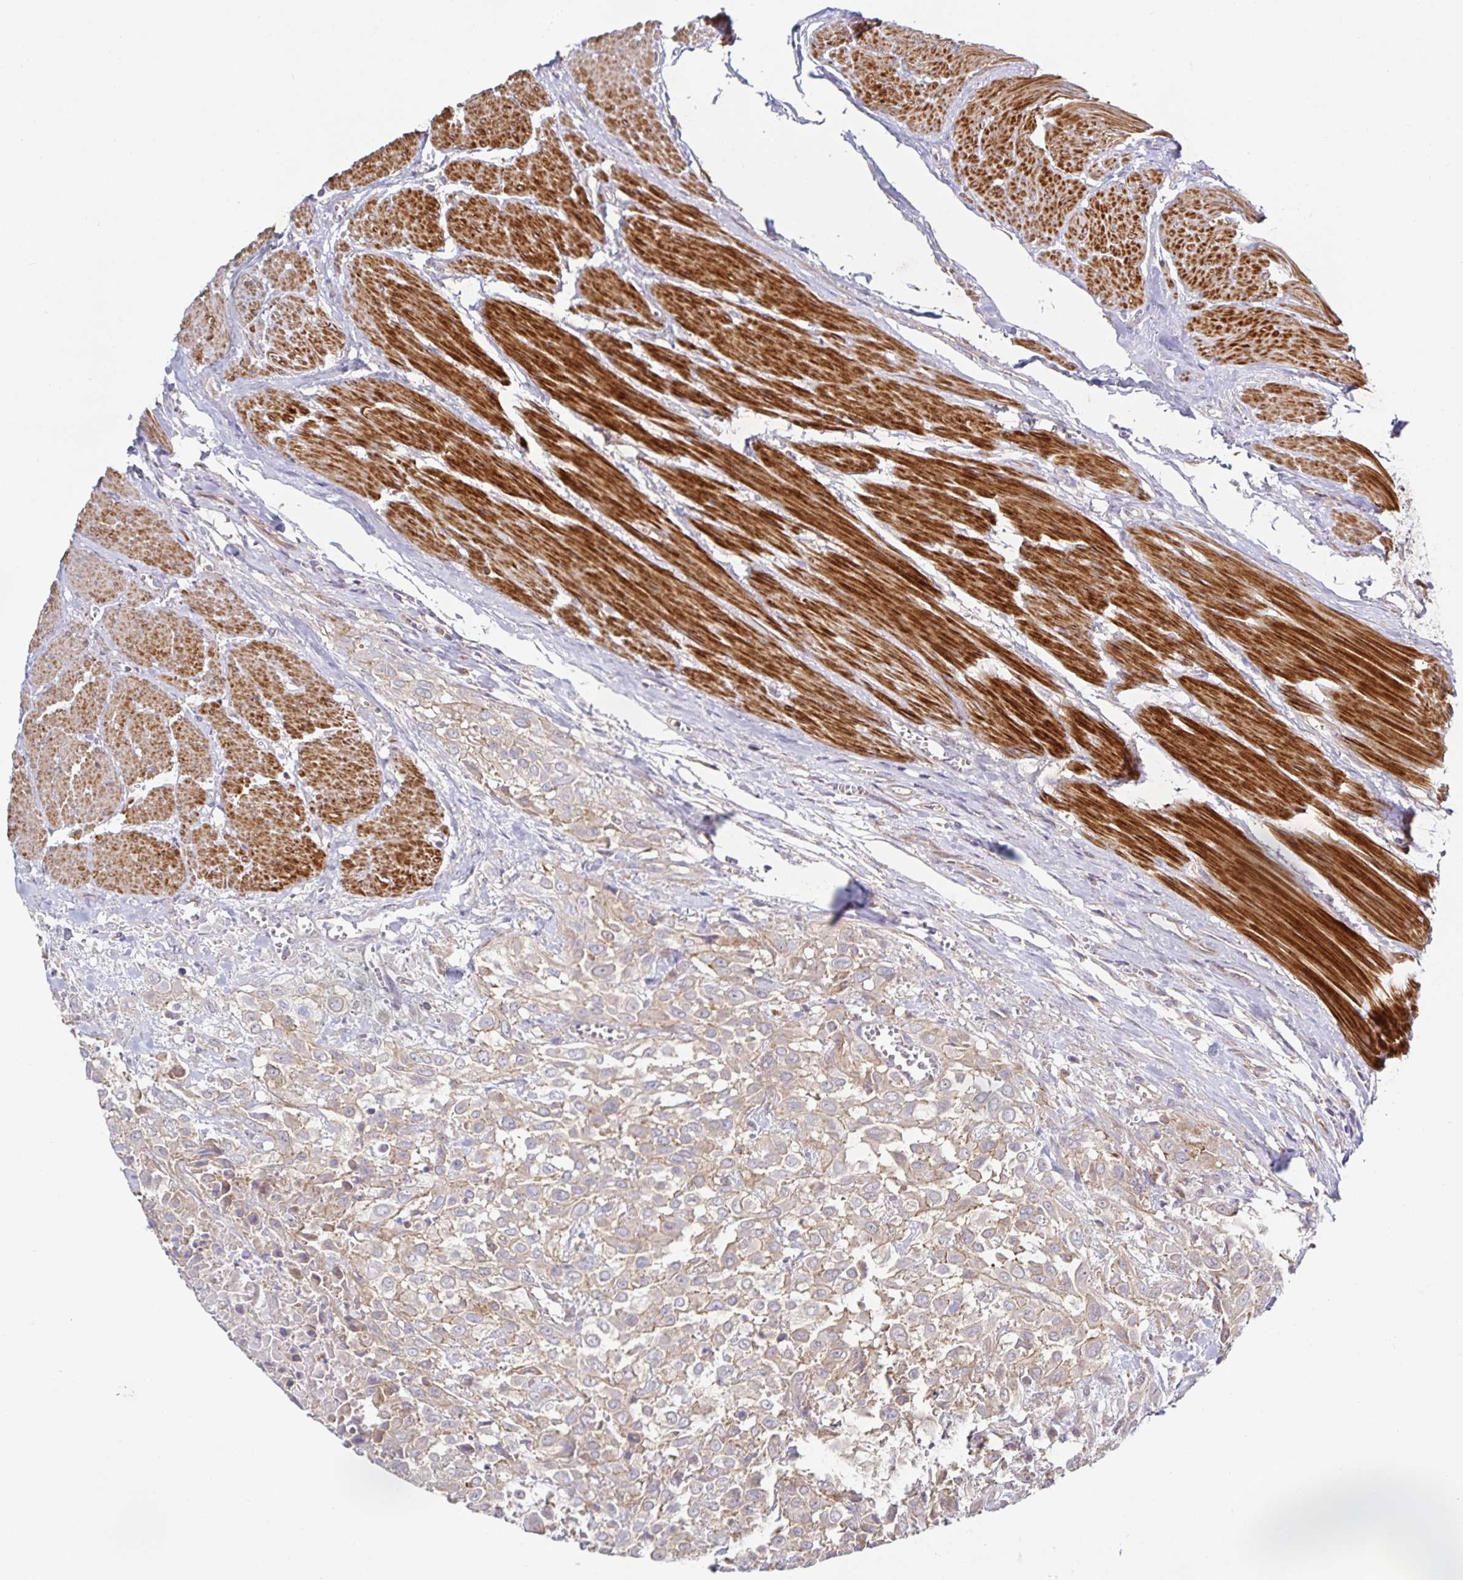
{"staining": {"intensity": "weak", "quantity": "25%-75%", "location": "cytoplasmic/membranous"}, "tissue": "urothelial cancer", "cell_type": "Tumor cells", "image_type": "cancer", "snomed": [{"axis": "morphology", "description": "Urothelial carcinoma, High grade"}, {"axis": "topography", "description": "Urinary bladder"}], "caption": "Brown immunohistochemical staining in urothelial cancer reveals weak cytoplasmic/membranous positivity in about 25%-75% of tumor cells.", "gene": "METTL22", "patient": {"sex": "male", "age": 57}}